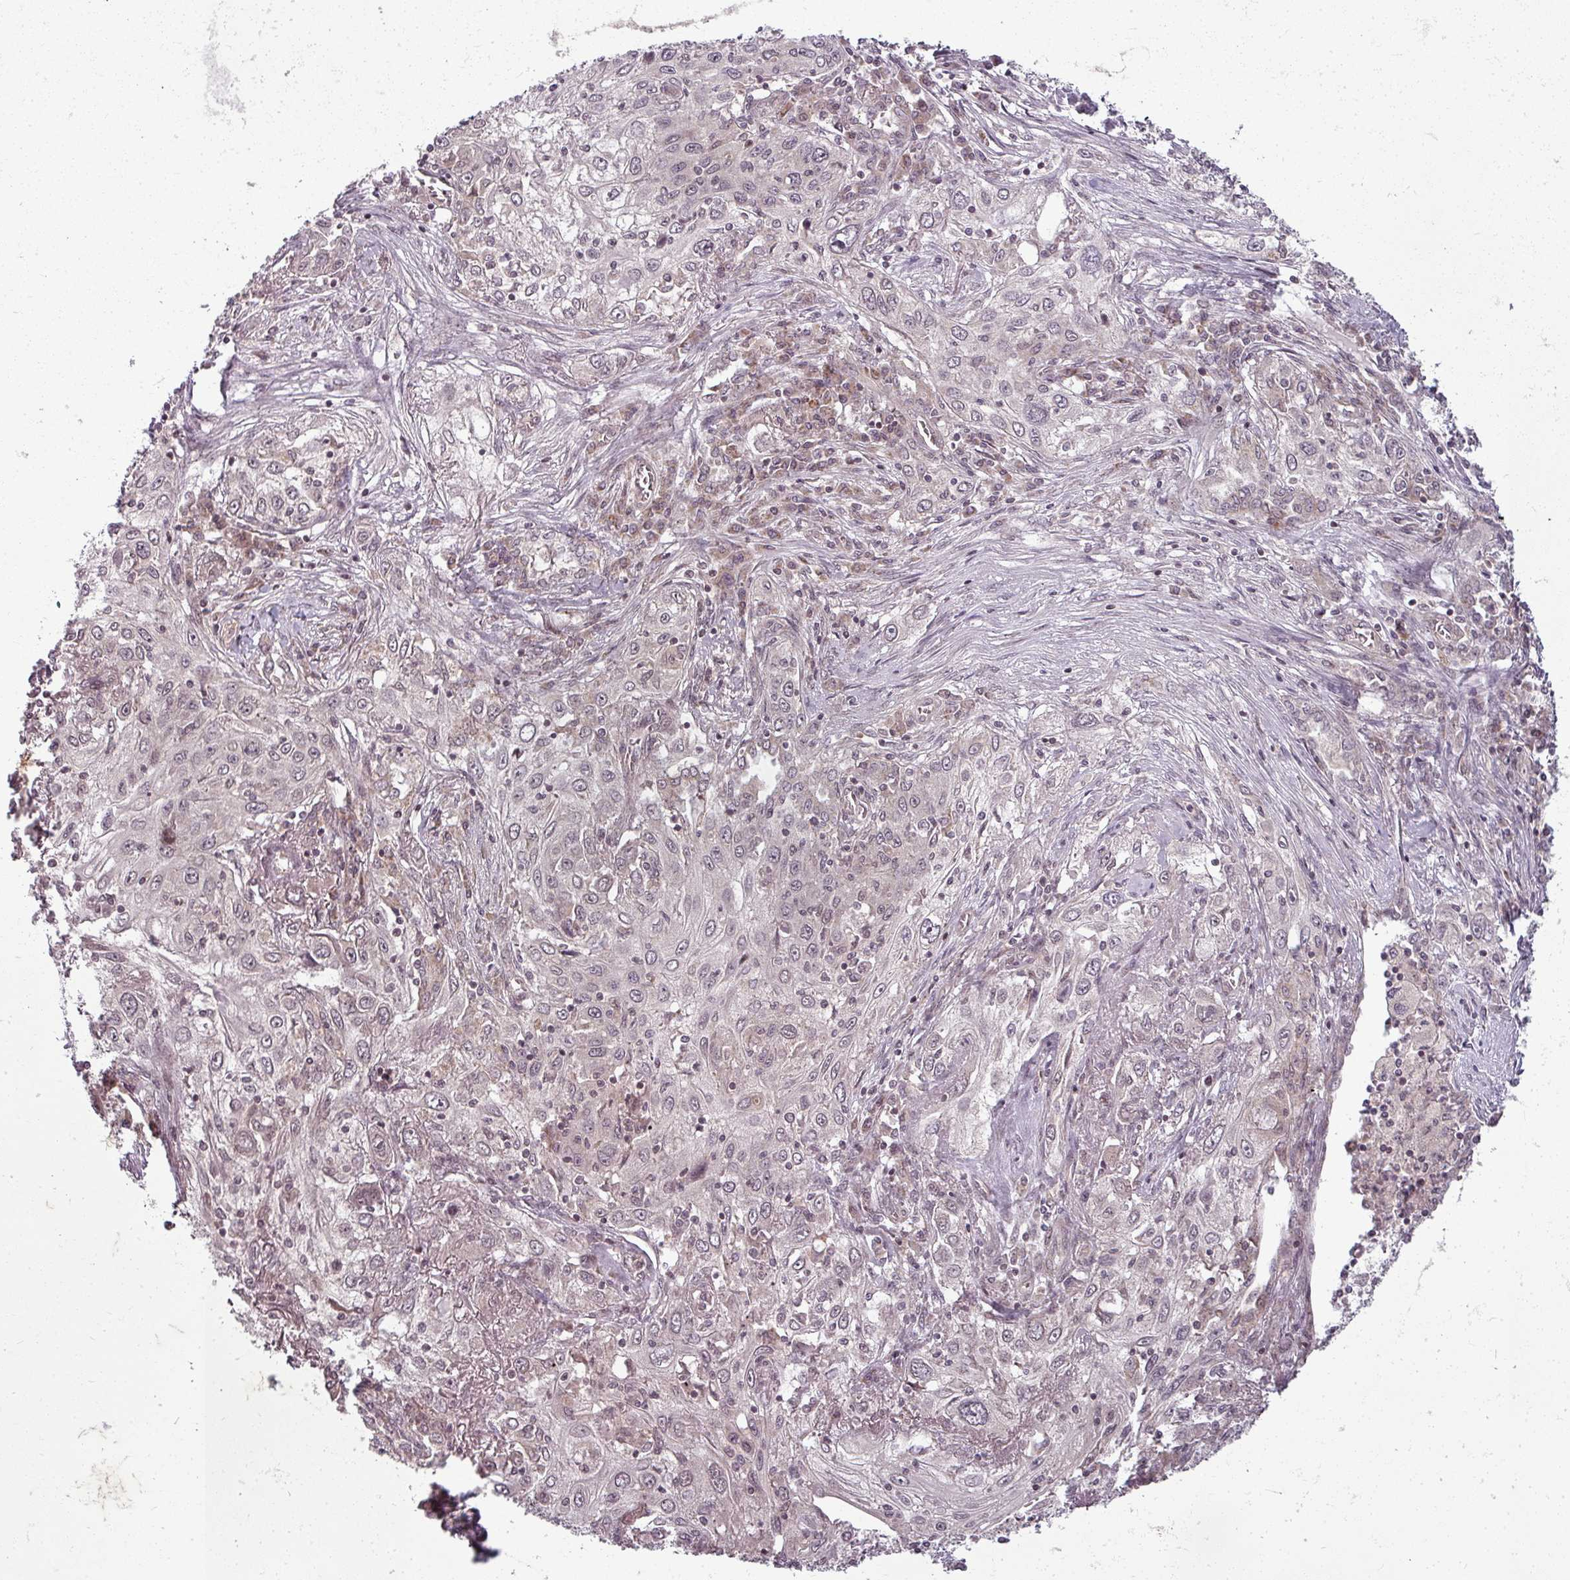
{"staining": {"intensity": "negative", "quantity": "none", "location": "none"}, "tissue": "lung cancer", "cell_type": "Tumor cells", "image_type": "cancer", "snomed": [{"axis": "morphology", "description": "Squamous cell carcinoma, NOS"}, {"axis": "topography", "description": "Lung"}], "caption": "A high-resolution image shows IHC staining of lung cancer (squamous cell carcinoma), which reveals no significant positivity in tumor cells. The staining is performed using DAB brown chromogen with nuclei counter-stained in using hematoxylin.", "gene": "CLIC1", "patient": {"sex": "female", "age": 69}}